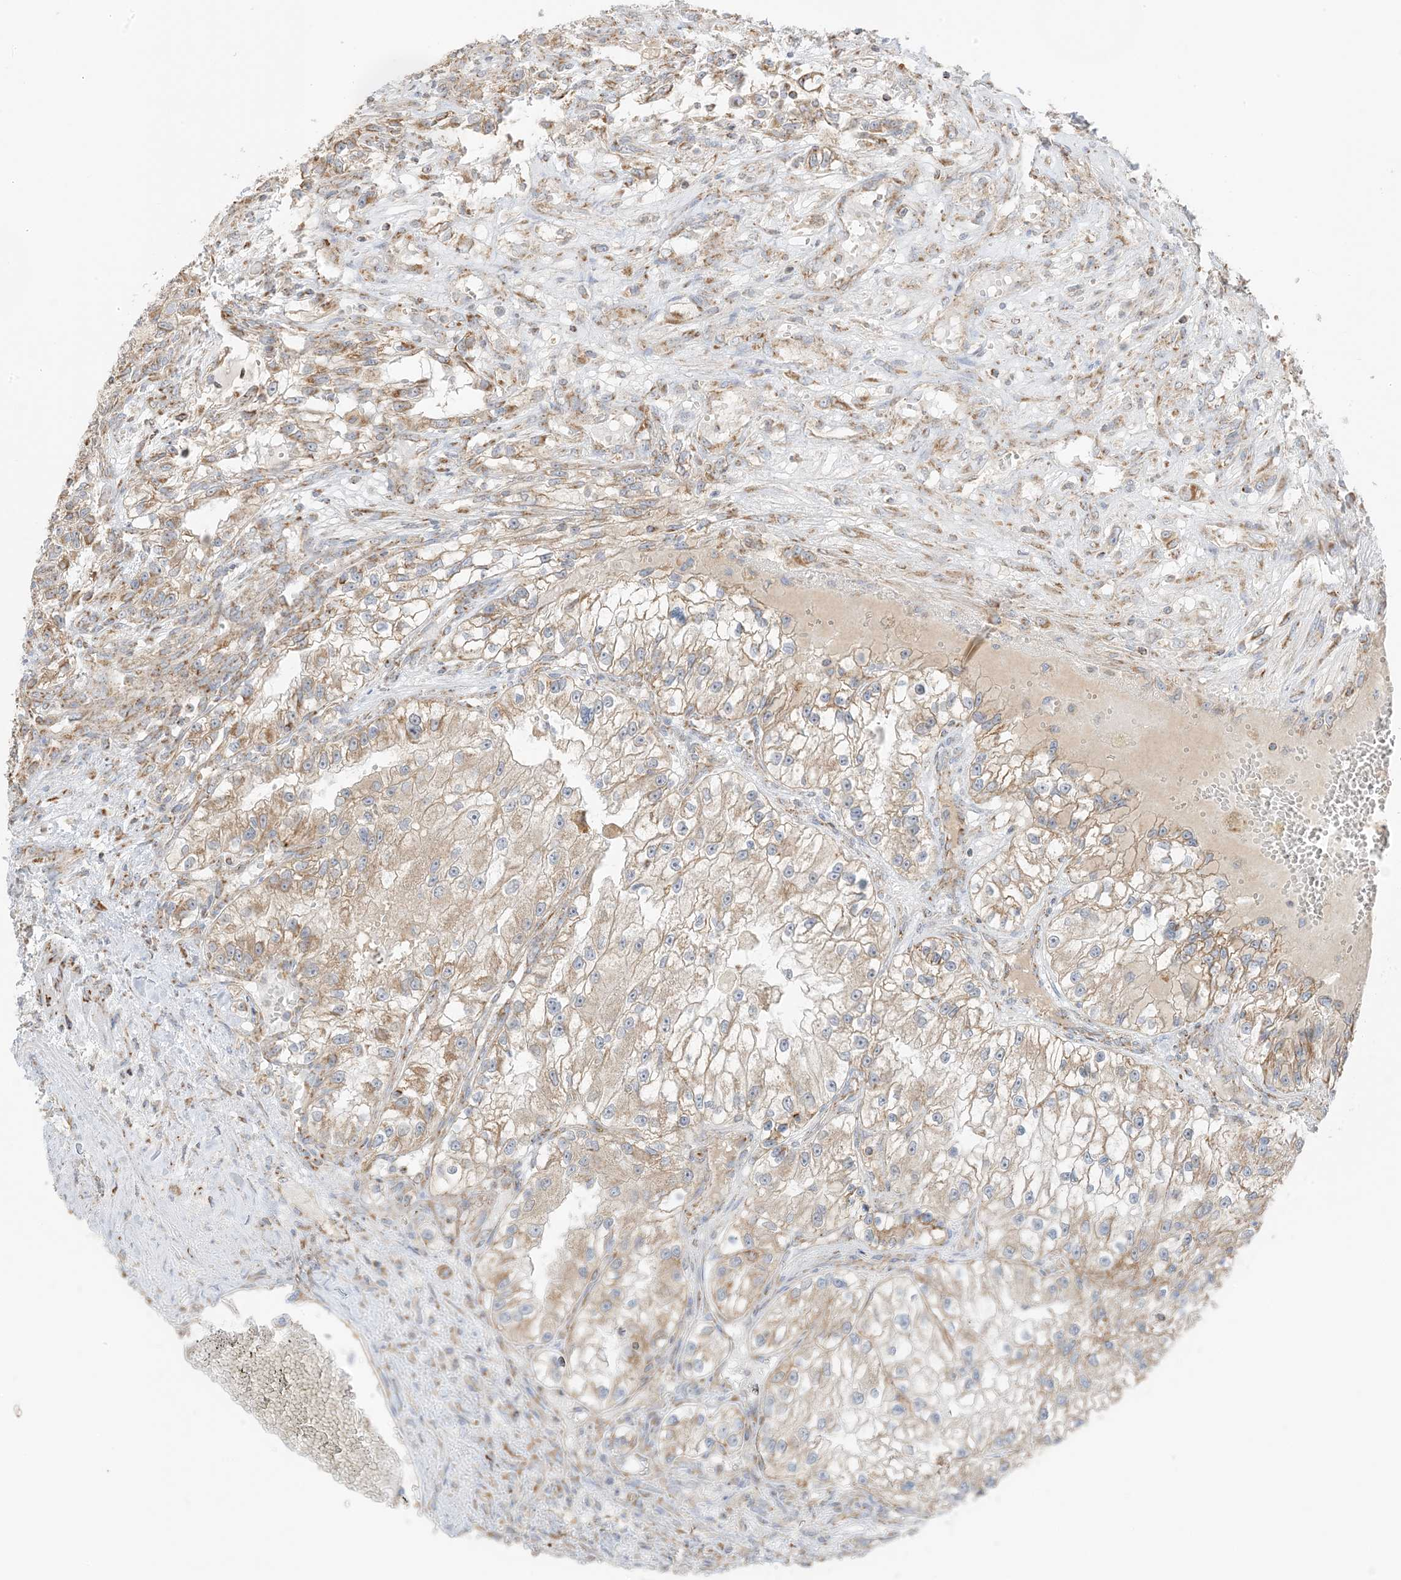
{"staining": {"intensity": "weak", "quantity": ">75%", "location": "cytoplasmic/membranous"}, "tissue": "renal cancer", "cell_type": "Tumor cells", "image_type": "cancer", "snomed": [{"axis": "morphology", "description": "Adenocarcinoma, NOS"}, {"axis": "topography", "description": "Kidney"}], "caption": "Immunohistochemistry (IHC) (DAB) staining of renal cancer (adenocarcinoma) shows weak cytoplasmic/membranous protein staining in approximately >75% of tumor cells.", "gene": "SLC25A12", "patient": {"sex": "female", "age": 57}}